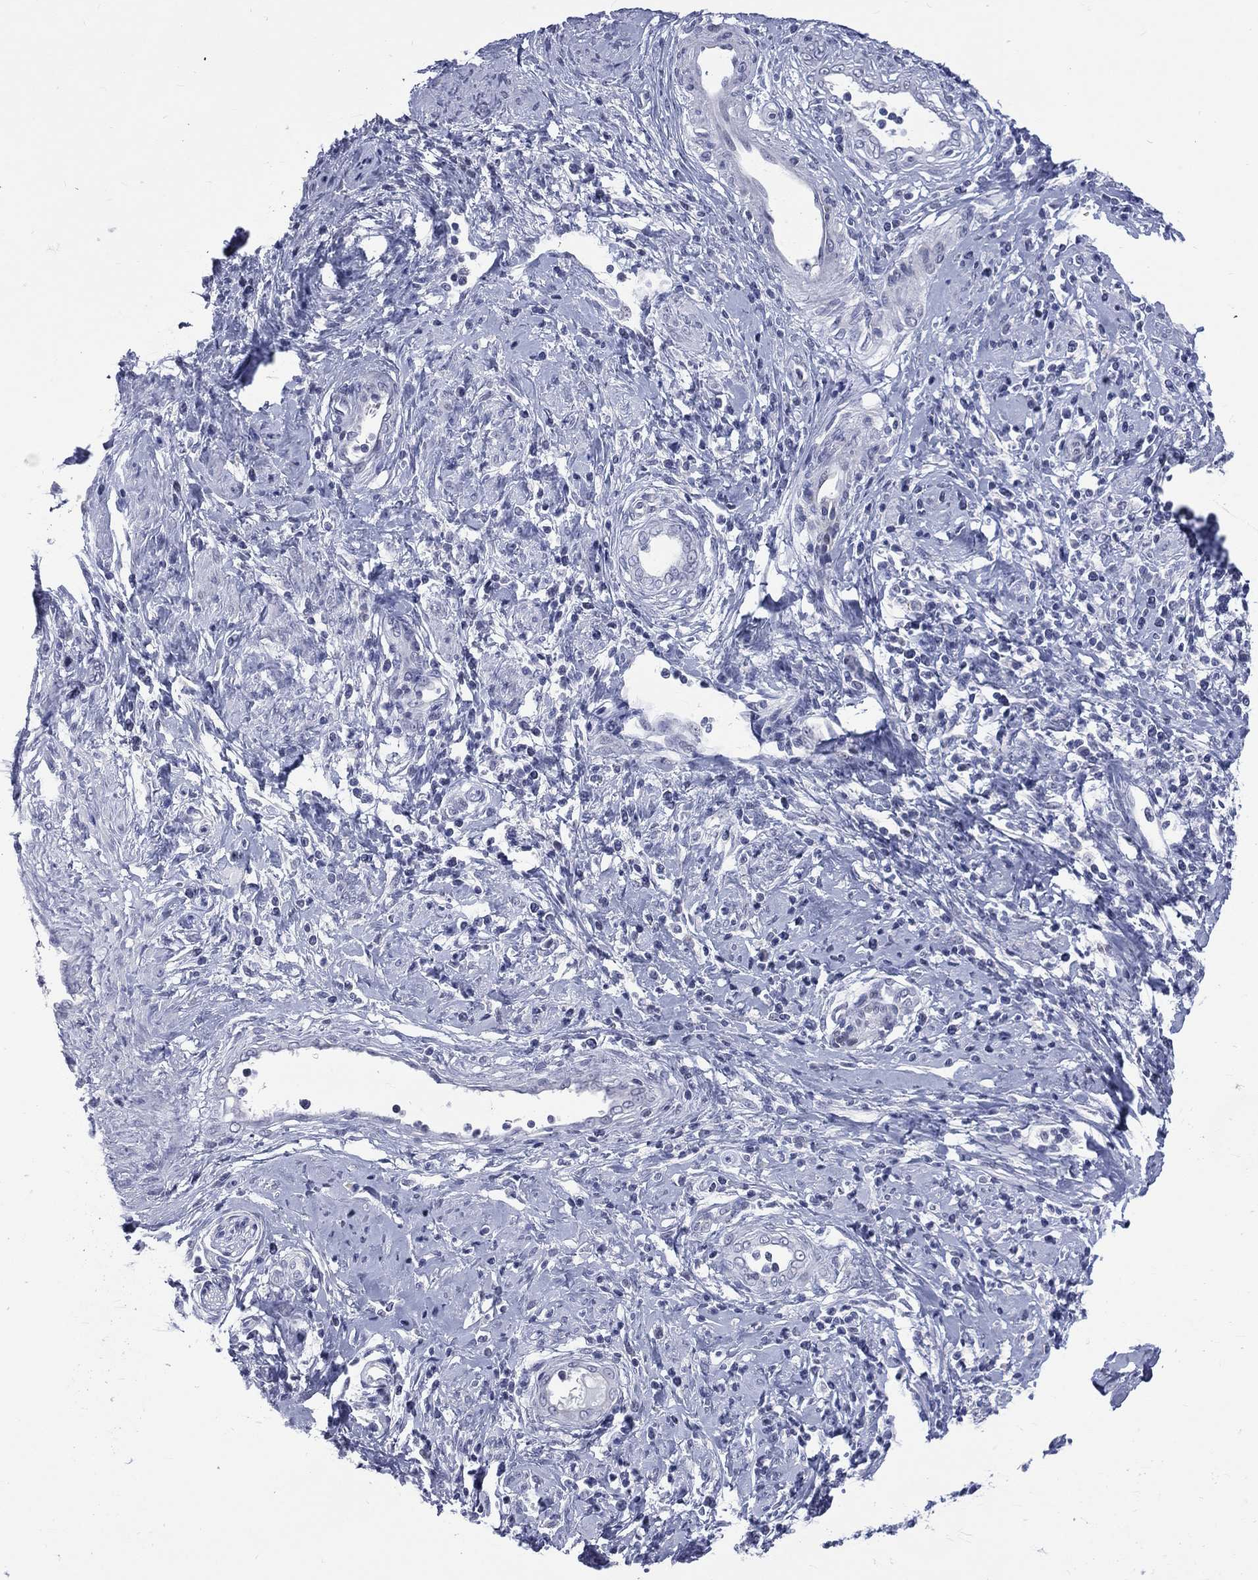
{"staining": {"intensity": "negative", "quantity": "none", "location": "none"}, "tissue": "cervical cancer", "cell_type": "Tumor cells", "image_type": "cancer", "snomed": [{"axis": "morphology", "description": "Squamous cell carcinoma, NOS"}, {"axis": "topography", "description": "Cervix"}], "caption": "Cervical cancer was stained to show a protein in brown. There is no significant staining in tumor cells. Brightfield microscopy of immunohistochemistry (IHC) stained with DAB (brown) and hematoxylin (blue), captured at high magnification.", "gene": "MLLT10", "patient": {"sex": "female", "age": 26}}